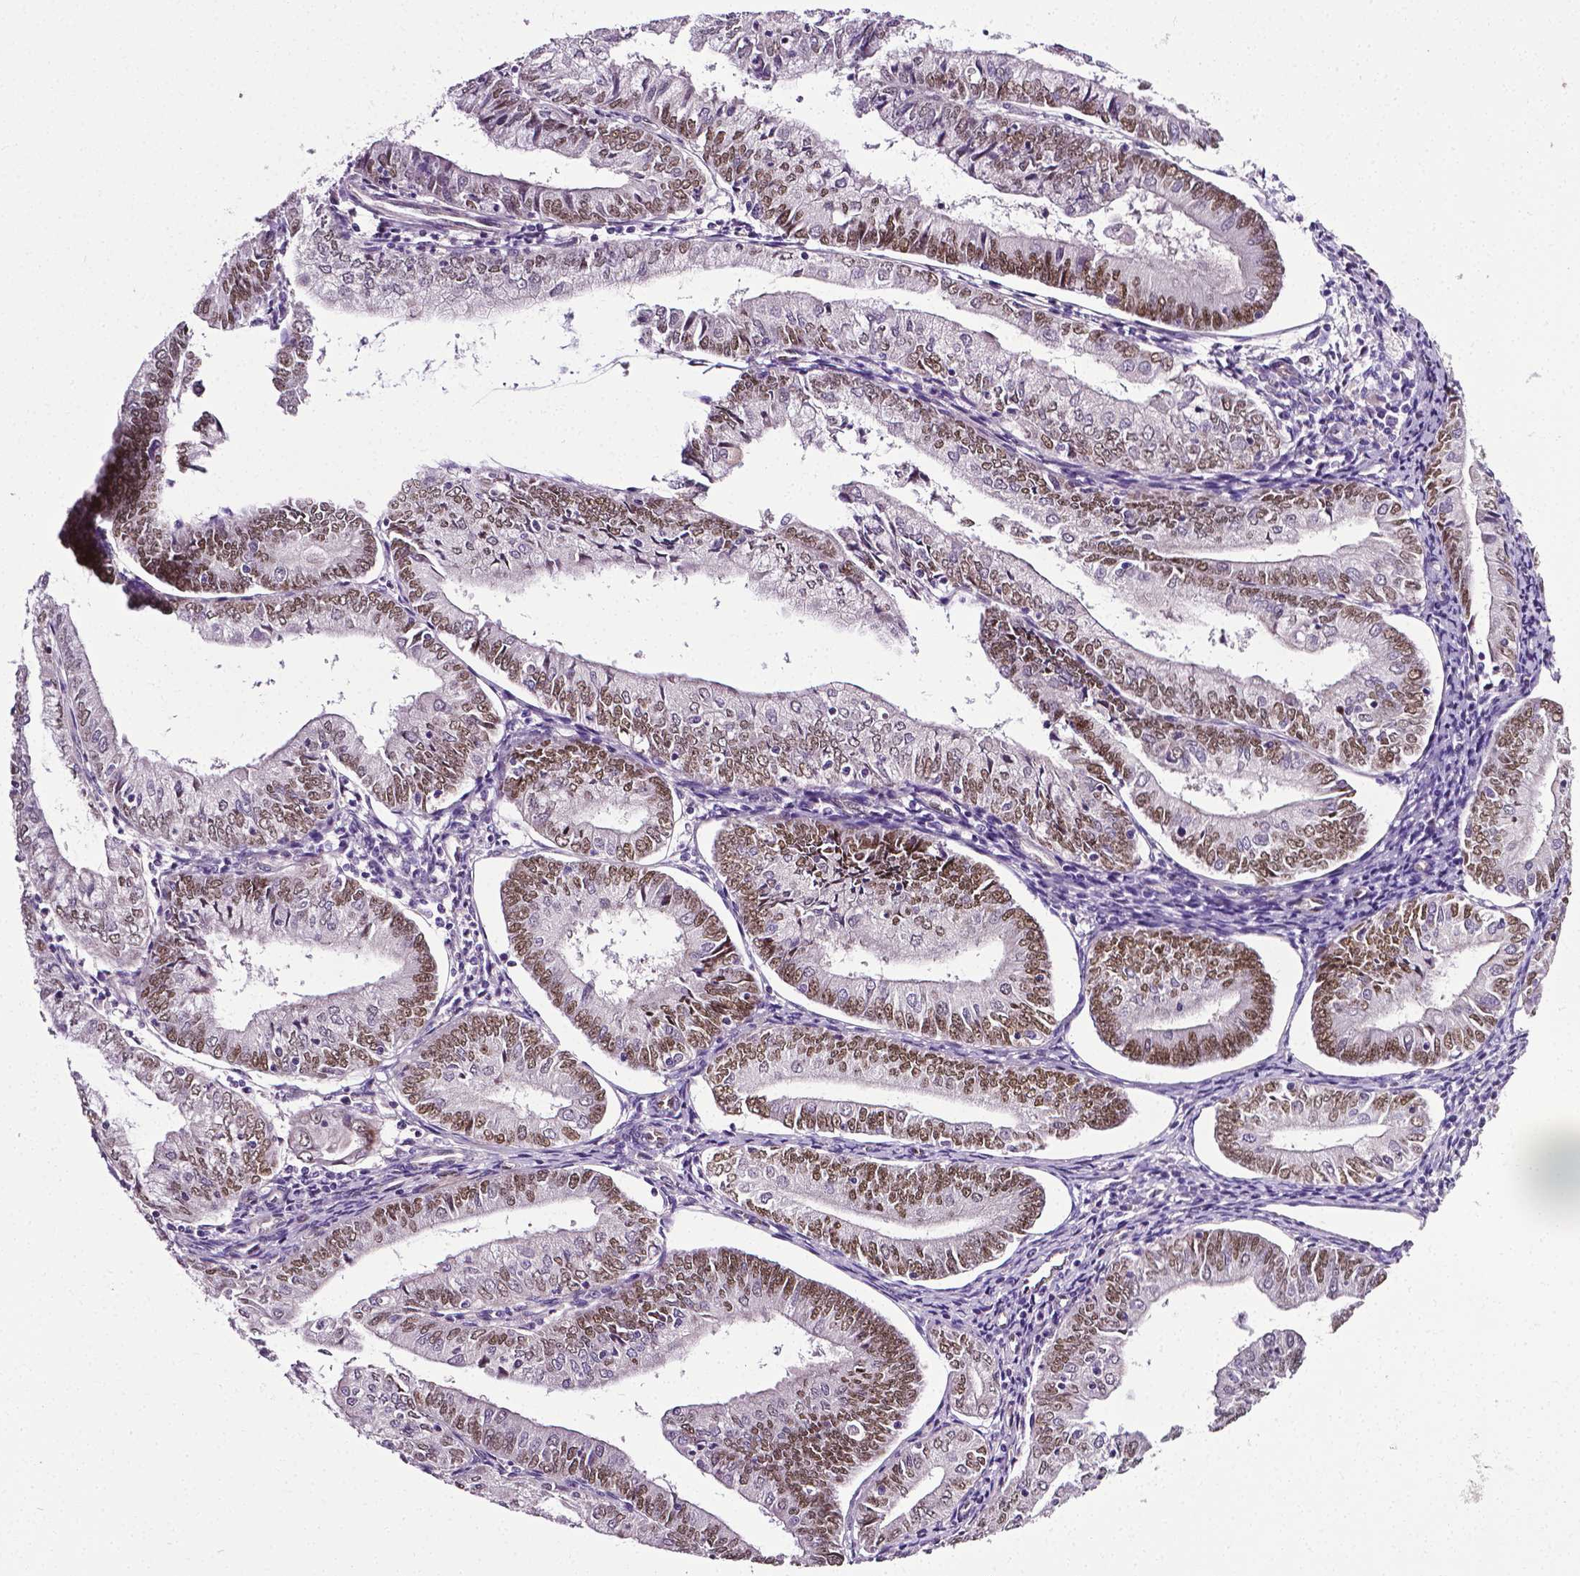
{"staining": {"intensity": "moderate", "quantity": "25%-75%", "location": "nuclear"}, "tissue": "endometrial cancer", "cell_type": "Tumor cells", "image_type": "cancer", "snomed": [{"axis": "morphology", "description": "Adenocarcinoma, NOS"}, {"axis": "topography", "description": "Endometrium"}], "caption": "Immunohistochemistry histopathology image of human endometrial cancer (adenocarcinoma) stained for a protein (brown), which shows medium levels of moderate nuclear expression in approximately 25%-75% of tumor cells.", "gene": "PTGER3", "patient": {"sex": "female", "age": 55}}